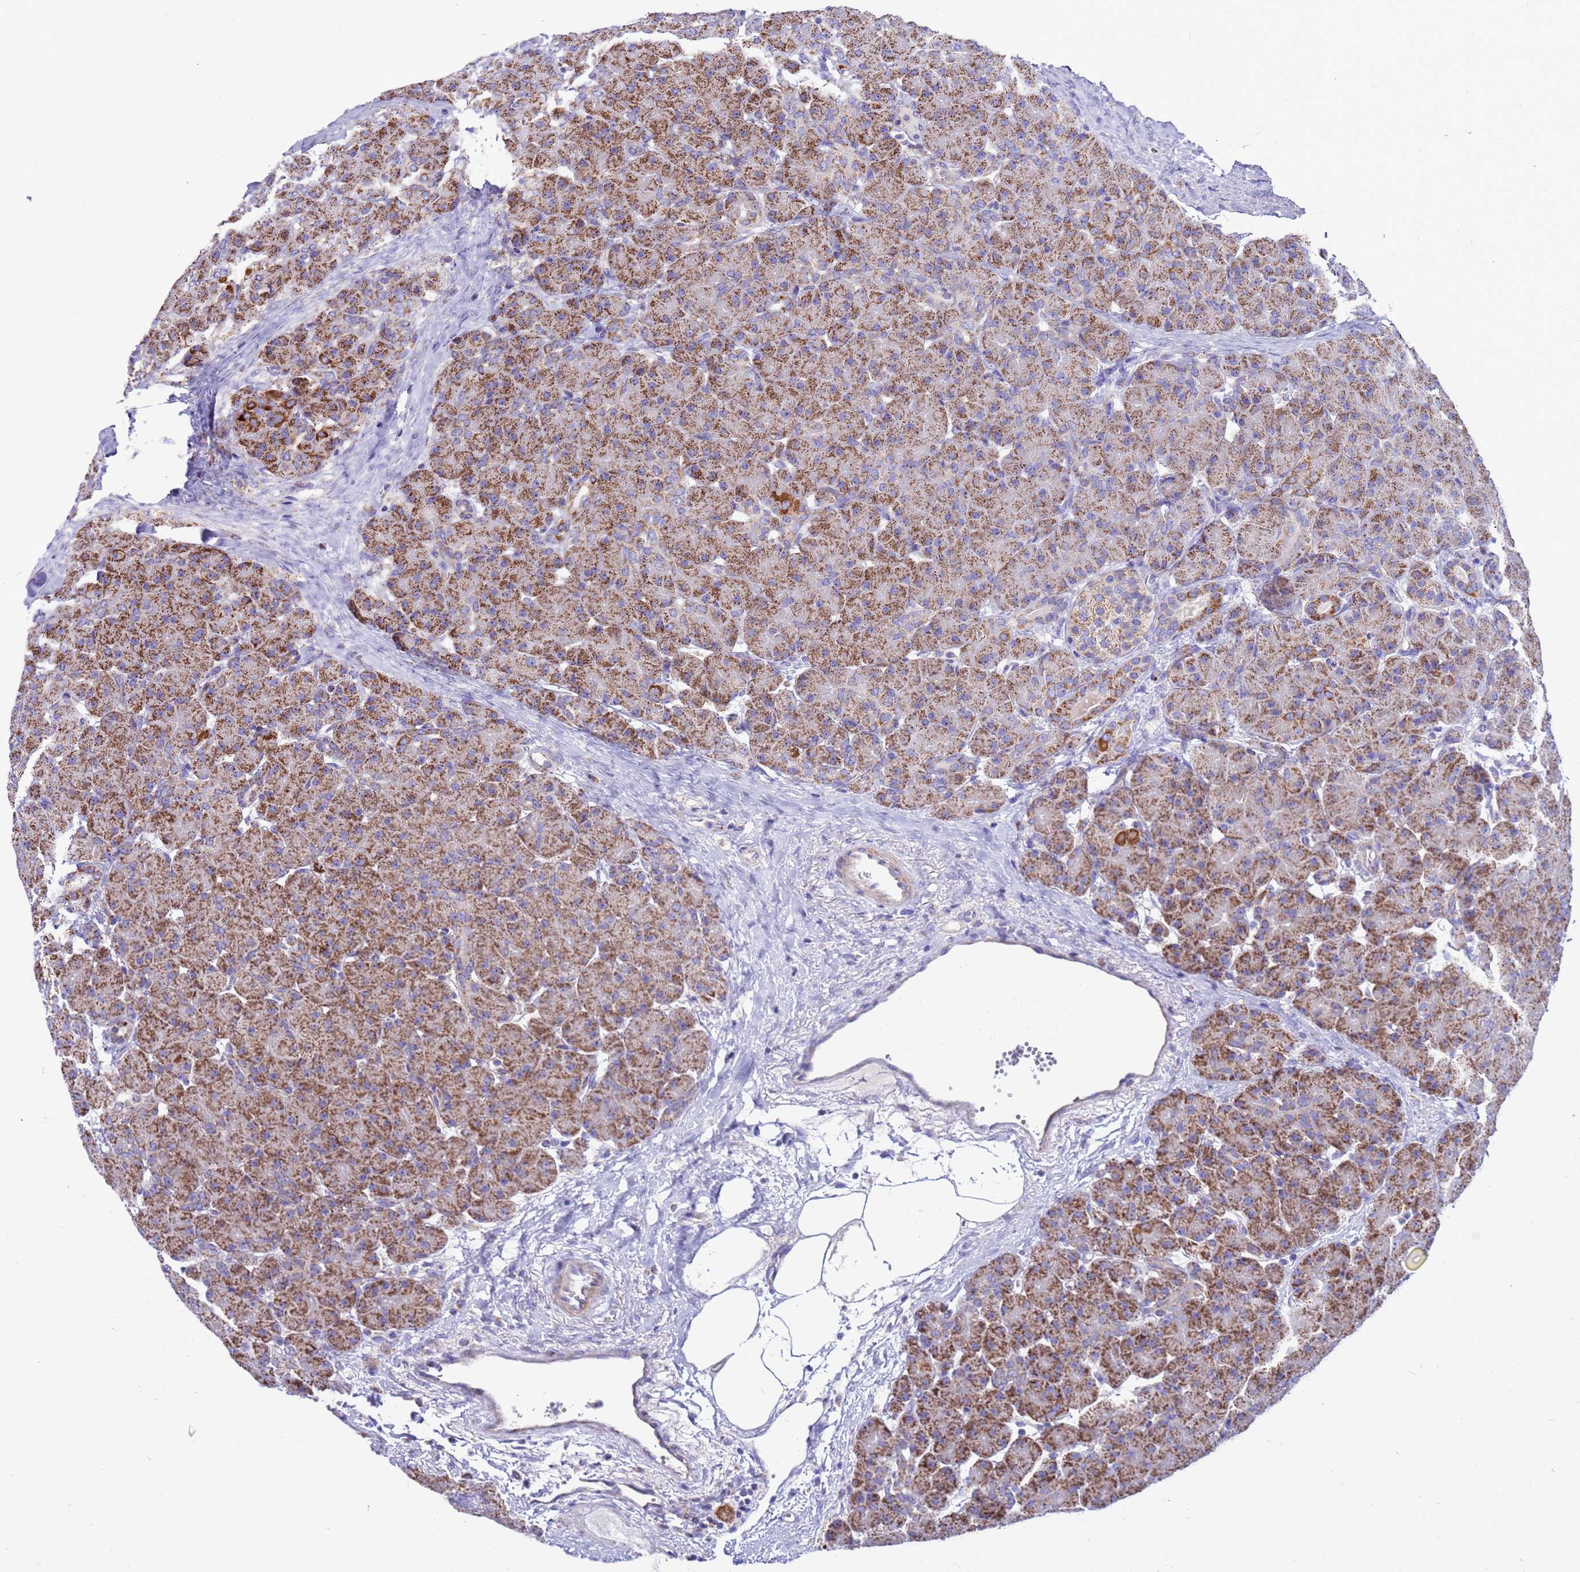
{"staining": {"intensity": "strong", "quantity": ">75%", "location": "cytoplasmic/membranous"}, "tissue": "pancreas", "cell_type": "Exocrine glandular cells", "image_type": "normal", "snomed": [{"axis": "morphology", "description": "Normal tissue, NOS"}, {"axis": "topography", "description": "Pancreas"}], "caption": "Immunohistochemistry (IHC) histopathology image of unremarkable pancreas: human pancreas stained using IHC reveals high levels of strong protein expression localized specifically in the cytoplasmic/membranous of exocrine glandular cells, appearing as a cytoplasmic/membranous brown color.", "gene": "RNF165", "patient": {"sex": "male", "age": 66}}